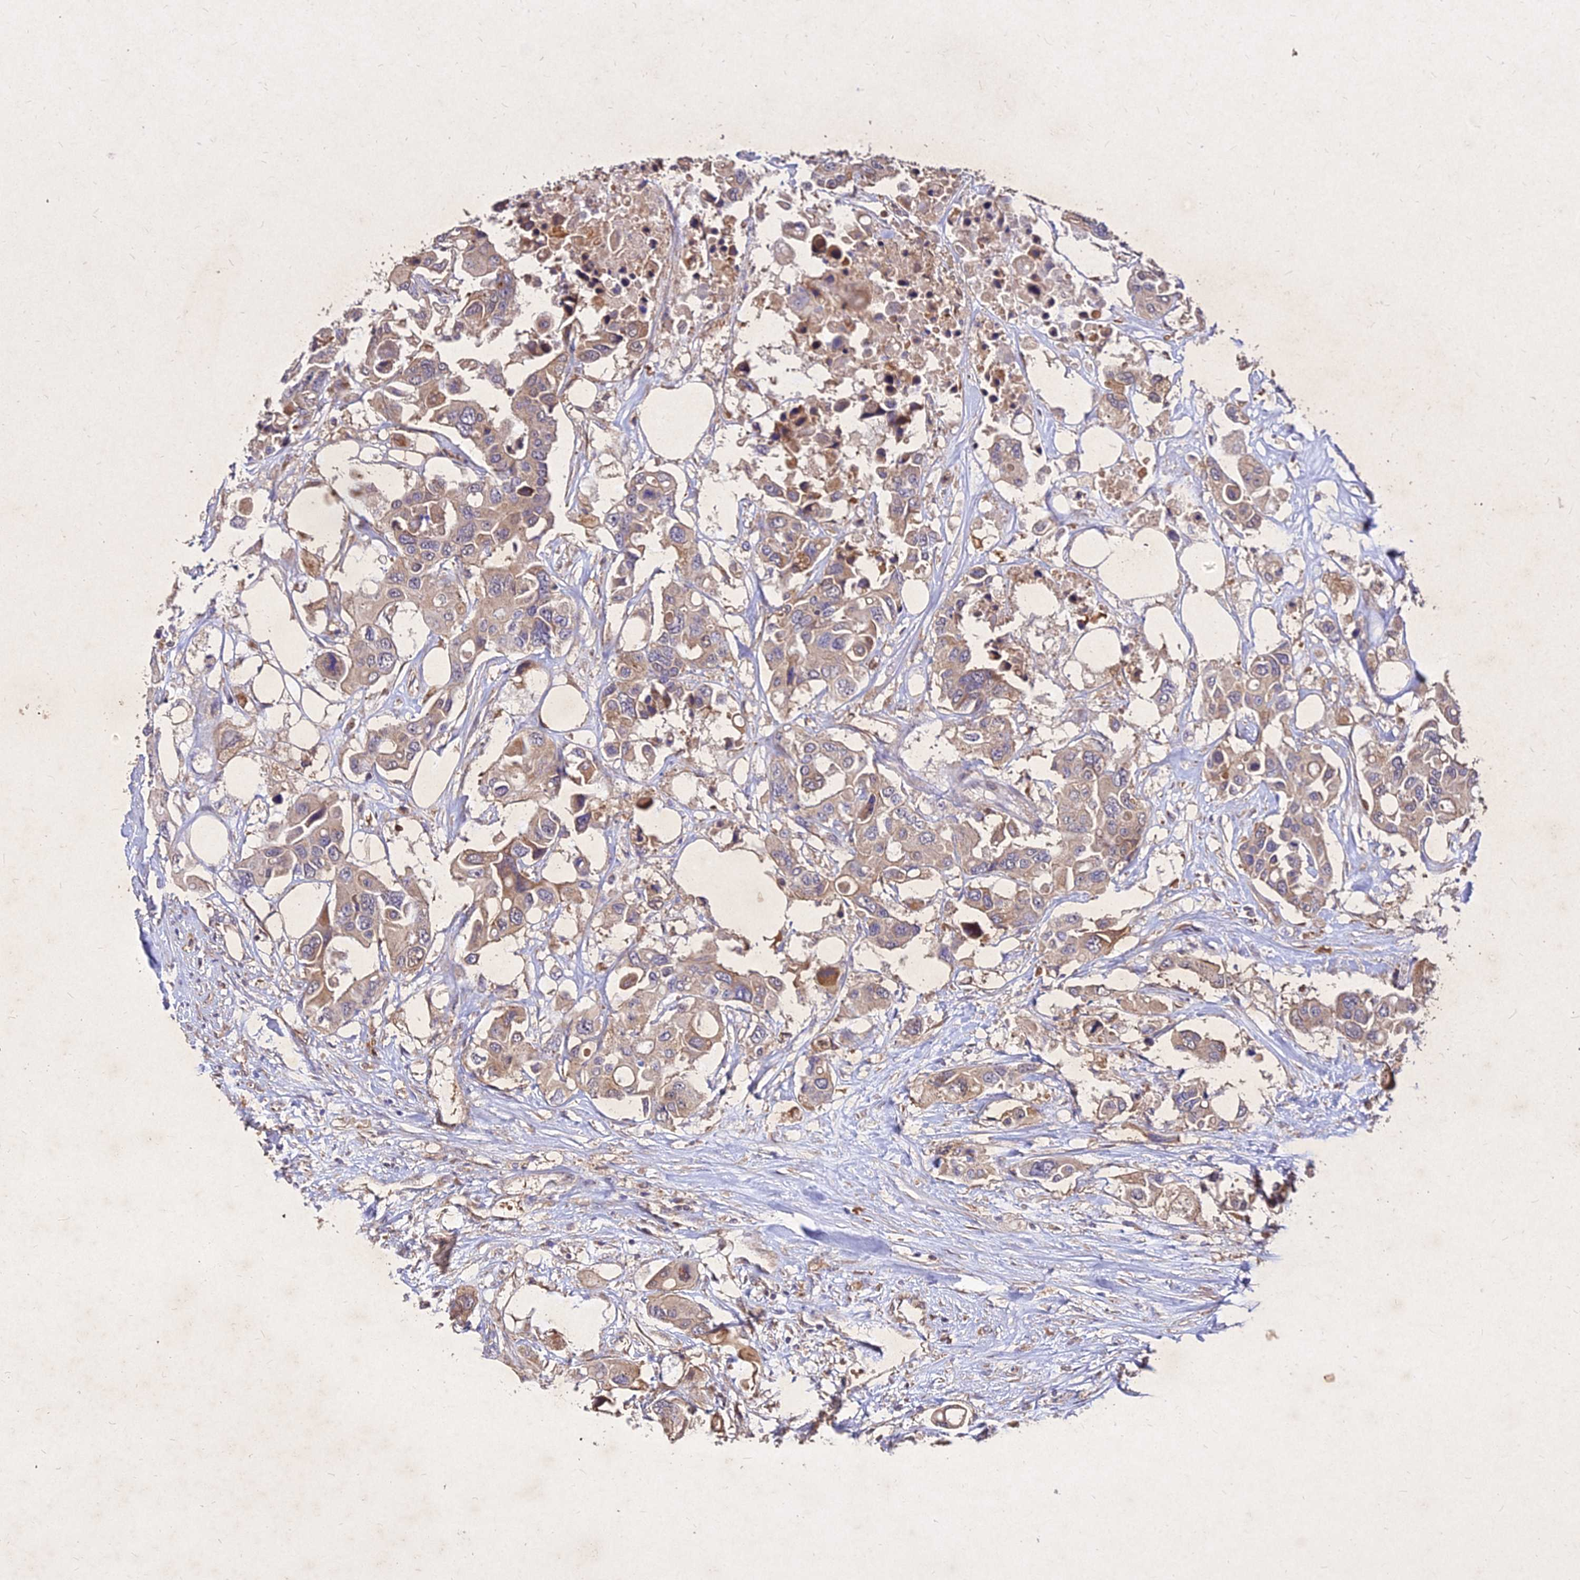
{"staining": {"intensity": "moderate", "quantity": ">75%", "location": "cytoplasmic/membranous"}, "tissue": "colorectal cancer", "cell_type": "Tumor cells", "image_type": "cancer", "snomed": [{"axis": "morphology", "description": "Adenocarcinoma, NOS"}, {"axis": "topography", "description": "Colon"}], "caption": "There is medium levels of moderate cytoplasmic/membranous staining in tumor cells of colorectal adenocarcinoma, as demonstrated by immunohistochemical staining (brown color).", "gene": "SKA1", "patient": {"sex": "male", "age": 77}}